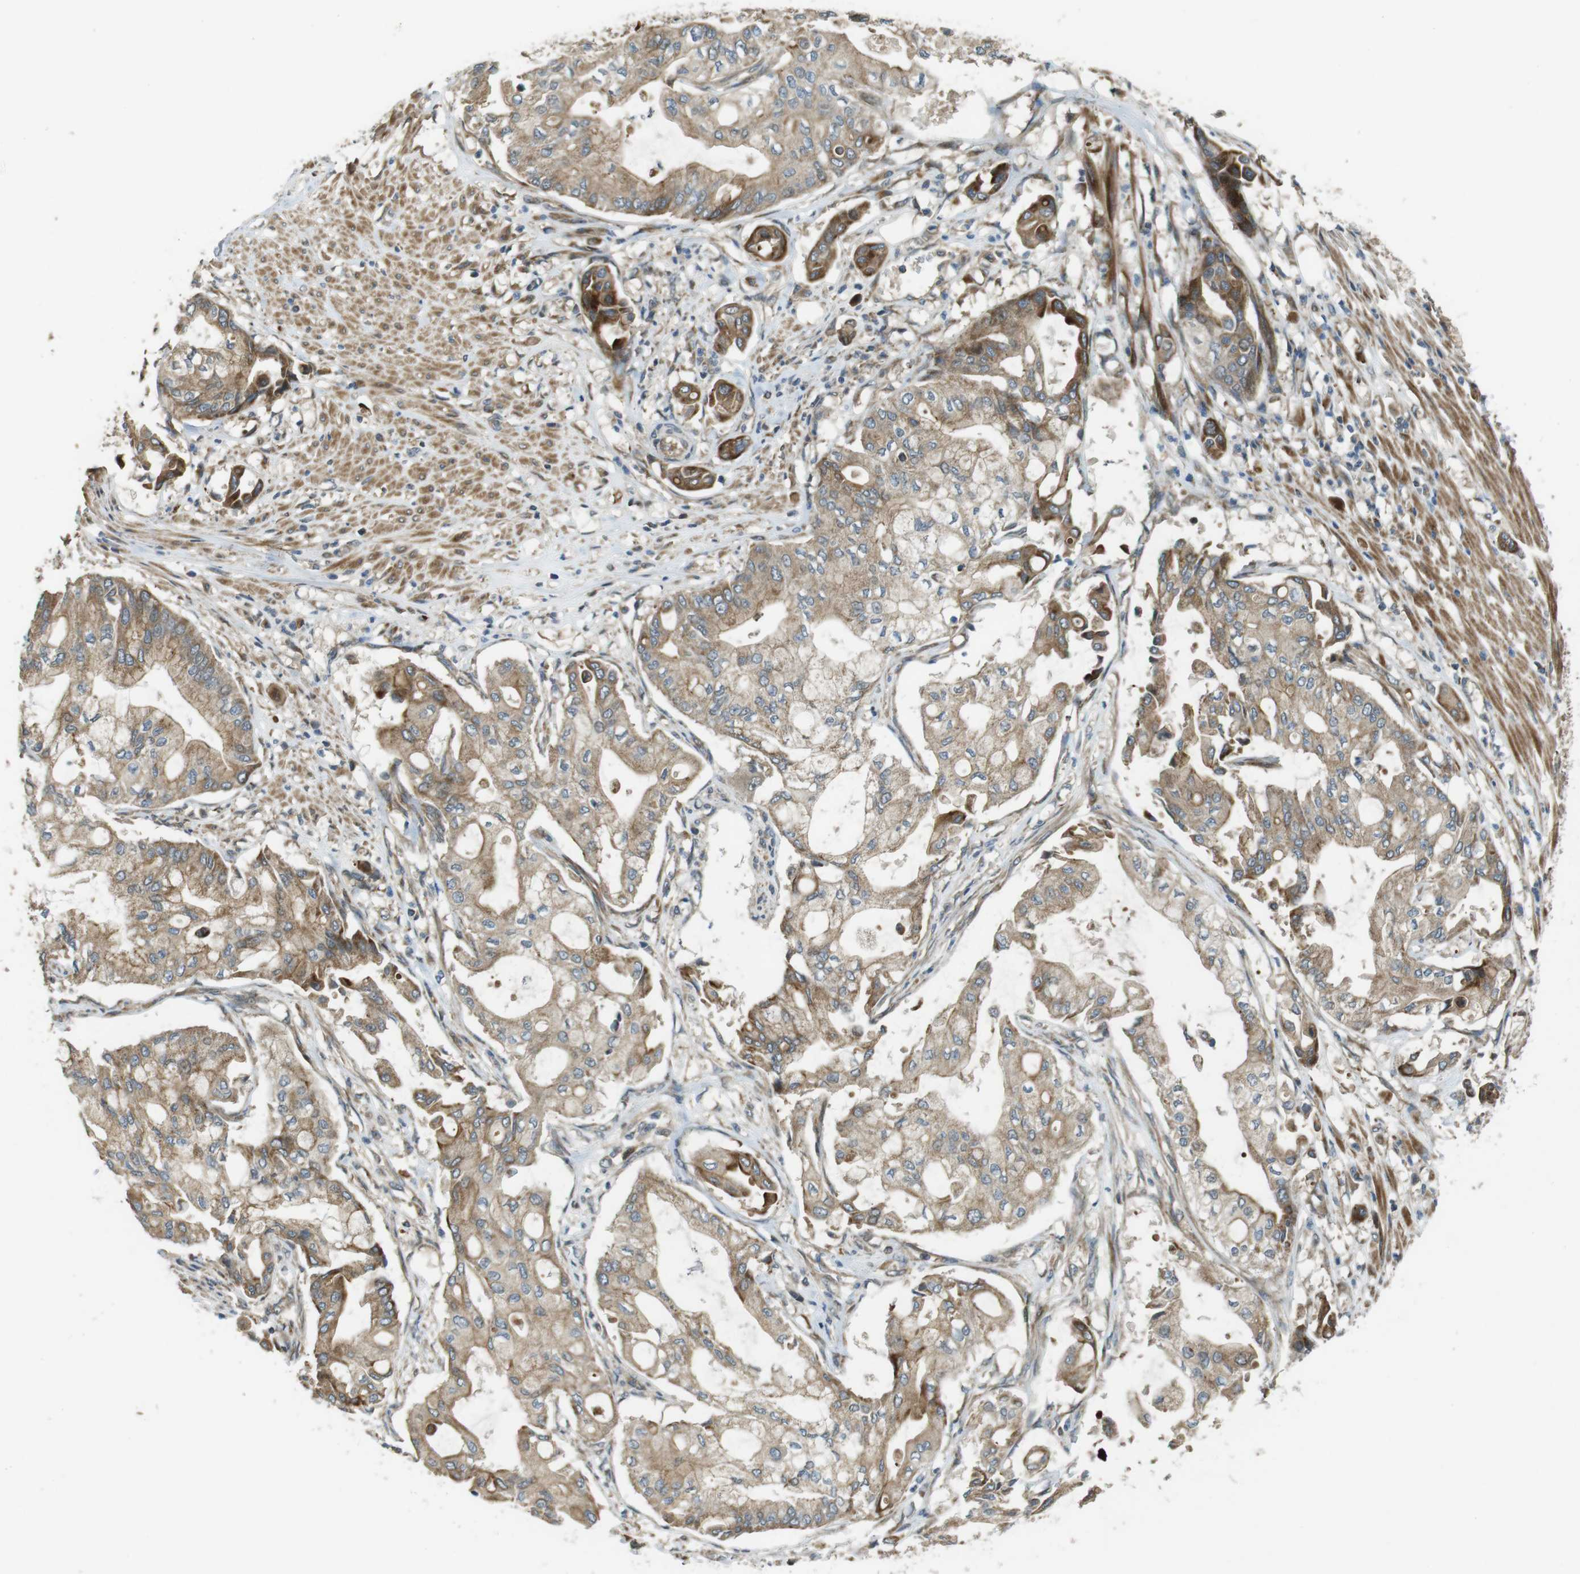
{"staining": {"intensity": "moderate", "quantity": ">75%", "location": "cytoplasmic/membranous"}, "tissue": "pancreatic cancer", "cell_type": "Tumor cells", "image_type": "cancer", "snomed": [{"axis": "morphology", "description": "Adenocarcinoma, NOS"}, {"axis": "morphology", "description": "Adenocarcinoma, metastatic, NOS"}, {"axis": "topography", "description": "Lymph node"}, {"axis": "topography", "description": "Pancreas"}, {"axis": "topography", "description": "Duodenum"}], "caption": "Protein staining of pancreatic cancer (adenocarcinoma) tissue shows moderate cytoplasmic/membranous expression in about >75% of tumor cells. (Brightfield microscopy of DAB IHC at high magnification).", "gene": "IFFO2", "patient": {"sex": "female", "age": 64}}